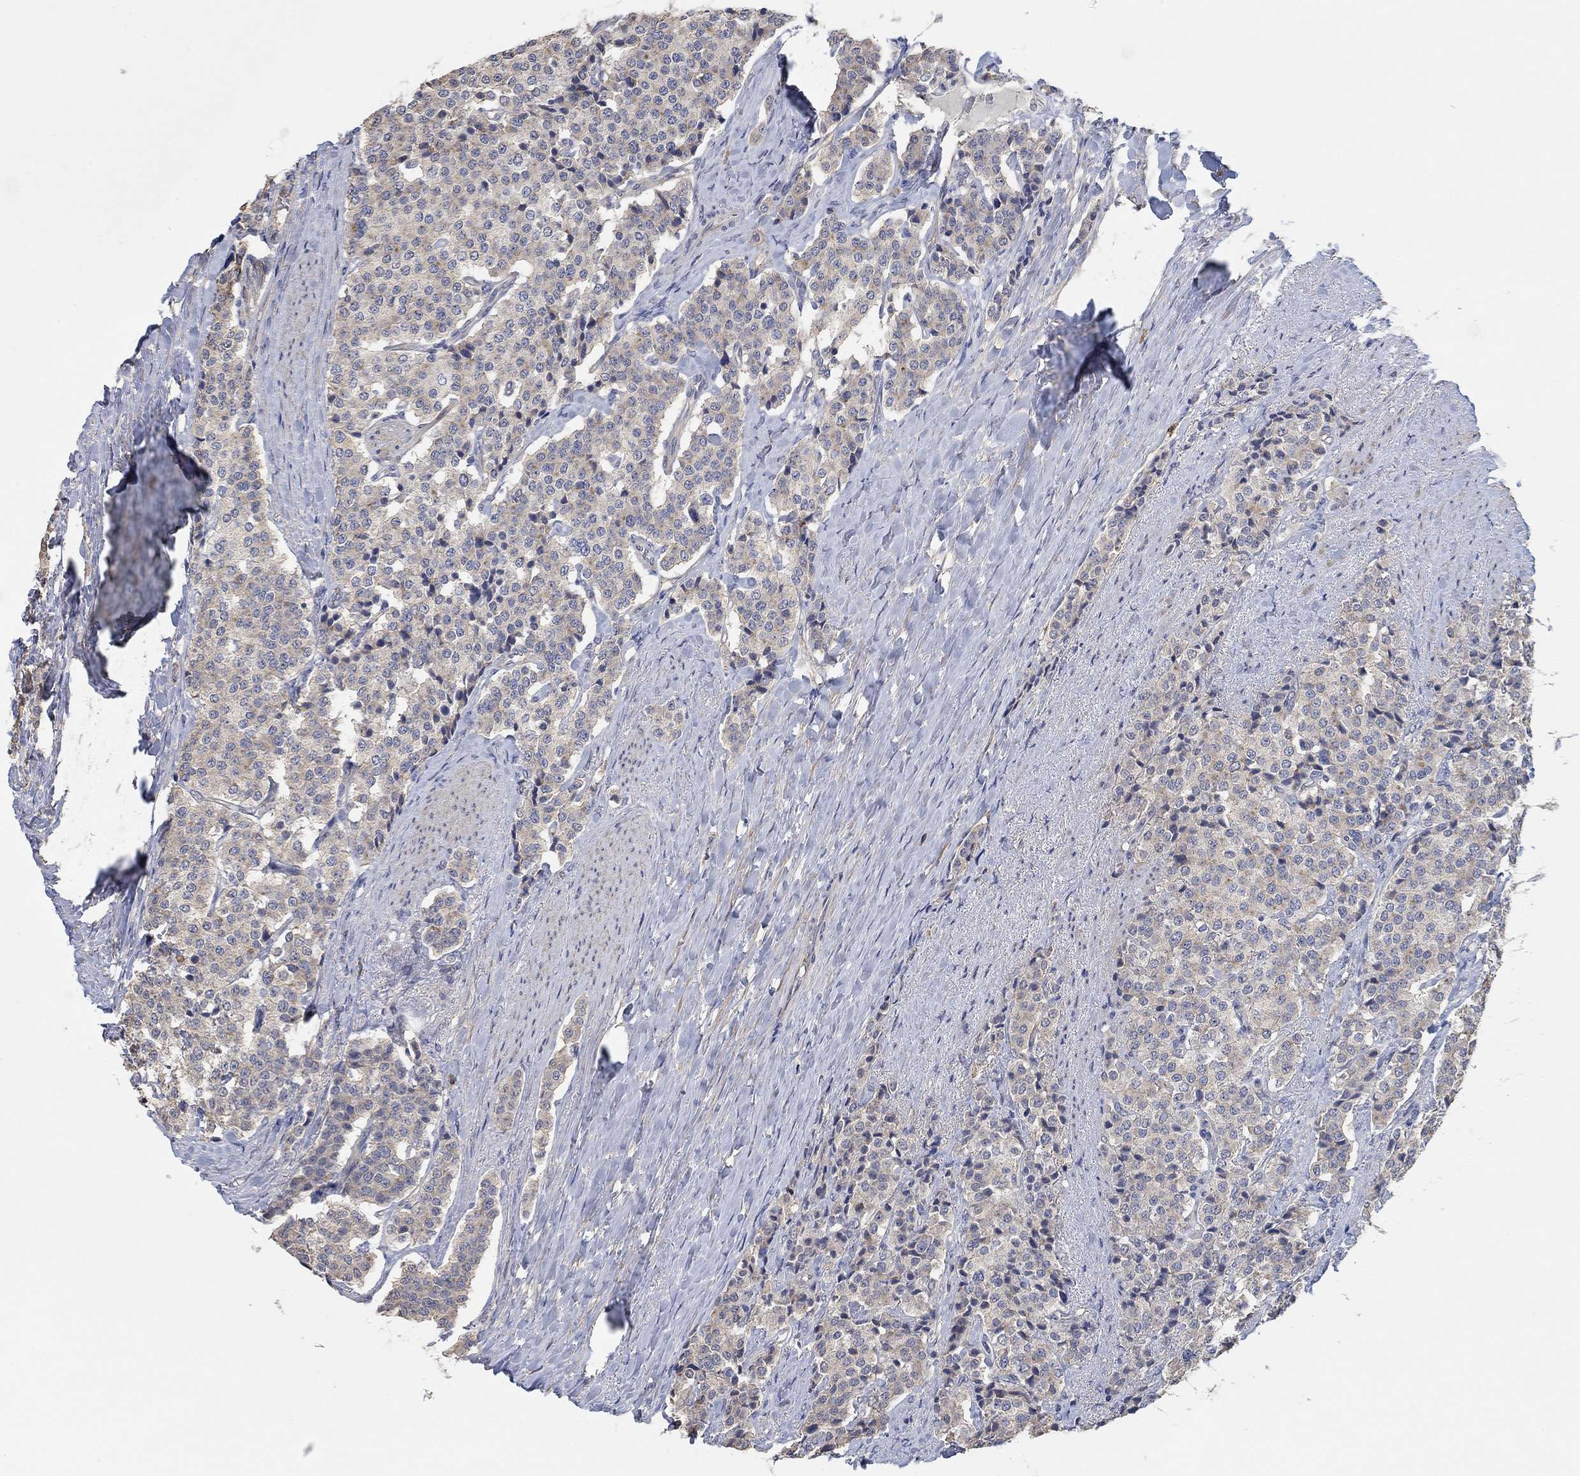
{"staining": {"intensity": "weak", "quantity": "<25%", "location": "cytoplasmic/membranous"}, "tissue": "carcinoid", "cell_type": "Tumor cells", "image_type": "cancer", "snomed": [{"axis": "morphology", "description": "Carcinoid, malignant, NOS"}, {"axis": "topography", "description": "Small intestine"}], "caption": "The image shows no staining of tumor cells in carcinoid. The staining was performed using DAB to visualize the protein expression in brown, while the nuclei were stained in blue with hematoxylin (Magnification: 20x).", "gene": "SYT16", "patient": {"sex": "female", "age": 58}}